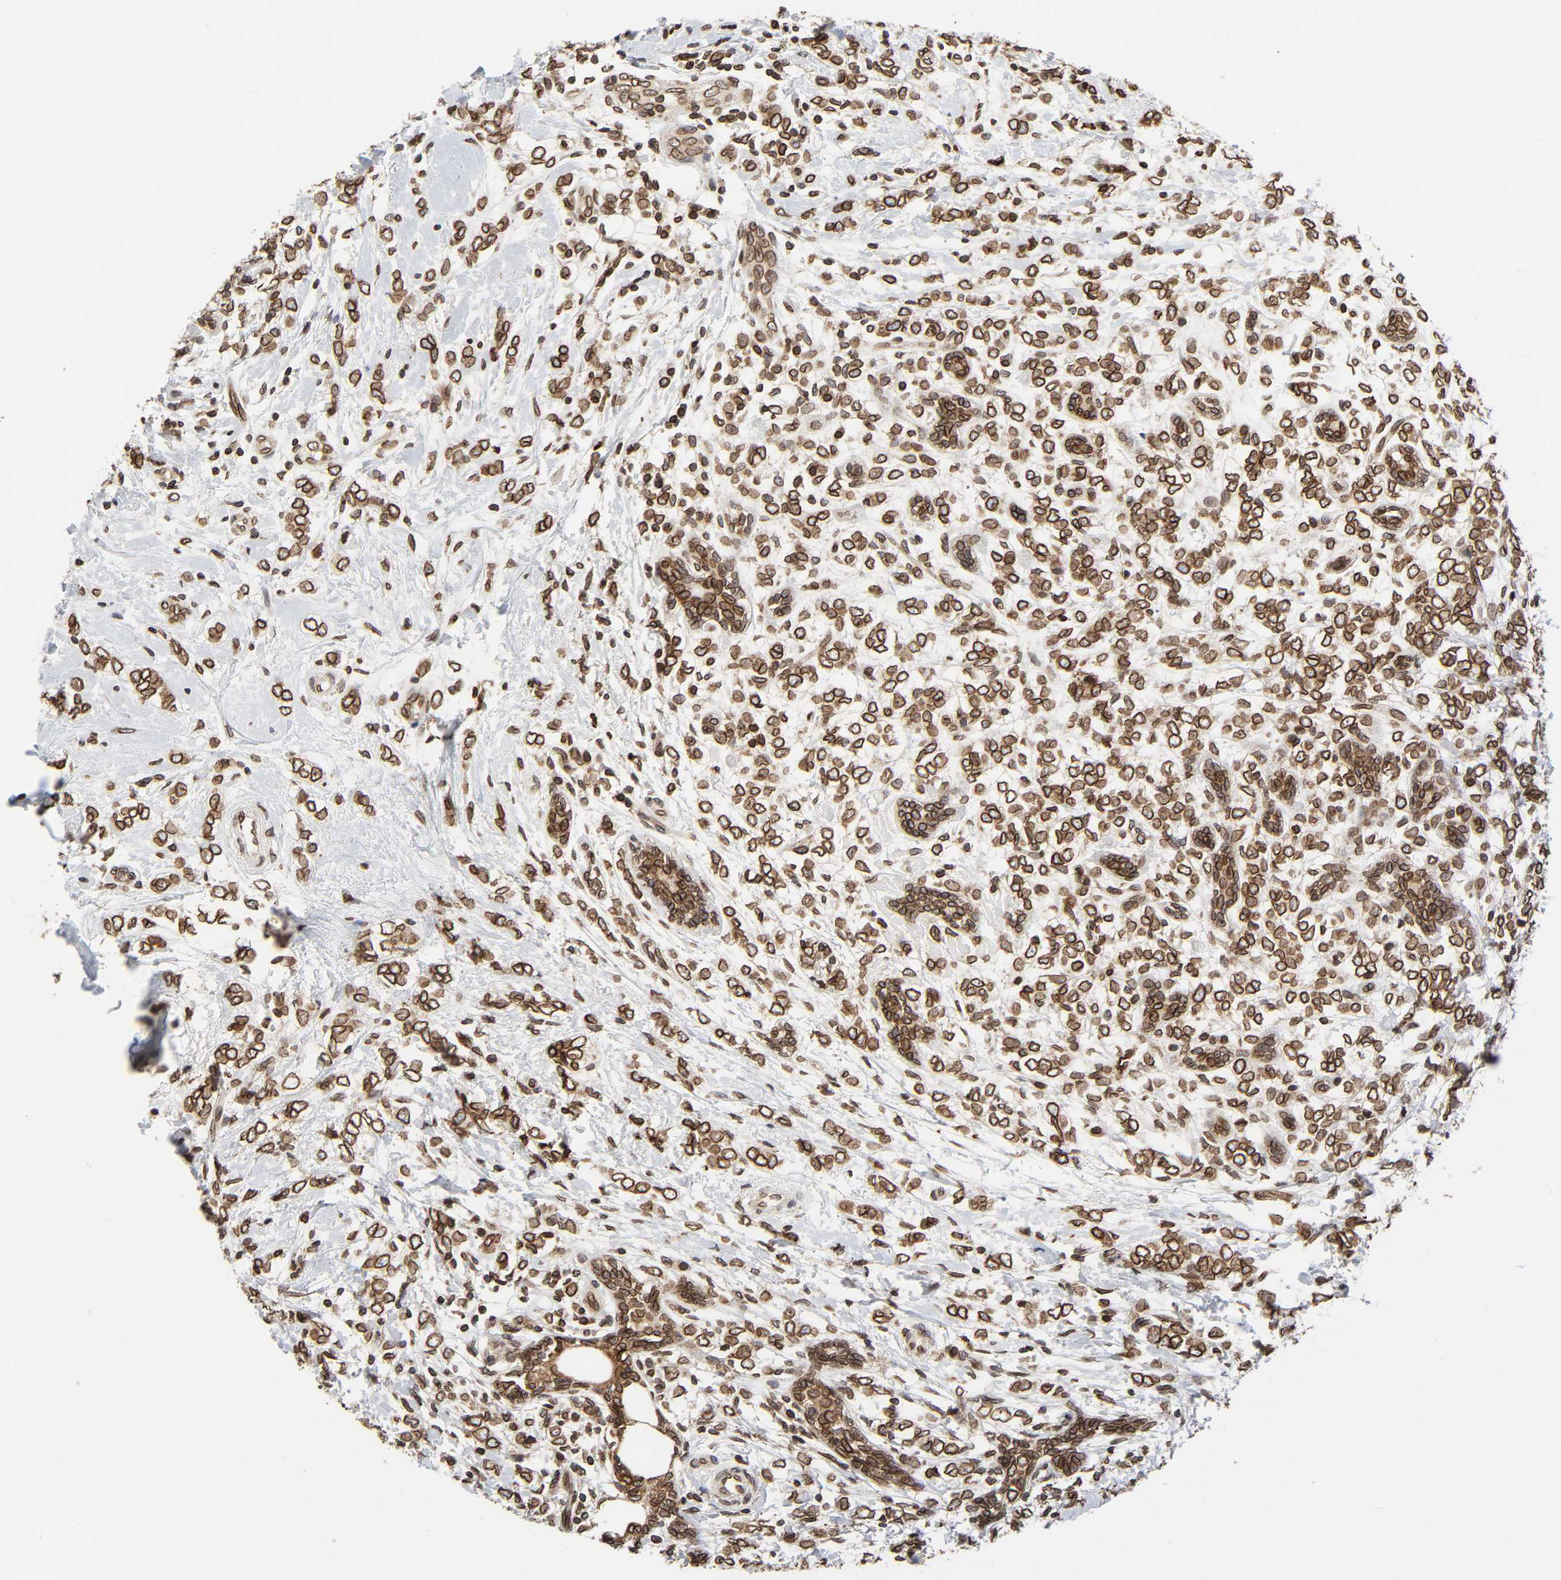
{"staining": {"intensity": "strong", "quantity": ">75%", "location": "cytoplasmic/membranous,nuclear"}, "tissue": "breast cancer", "cell_type": "Tumor cells", "image_type": "cancer", "snomed": [{"axis": "morphology", "description": "Normal tissue, NOS"}, {"axis": "morphology", "description": "Lobular carcinoma"}, {"axis": "topography", "description": "Breast"}], "caption": "An immunohistochemistry (IHC) photomicrograph of neoplastic tissue is shown. Protein staining in brown highlights strong cytoplasmic/membranous and nuclear positivity in lobular carcinoma (breast) within tumor cells.", "gene": "RANGAP1", "patient": {"sex": "female", "age": 47}}